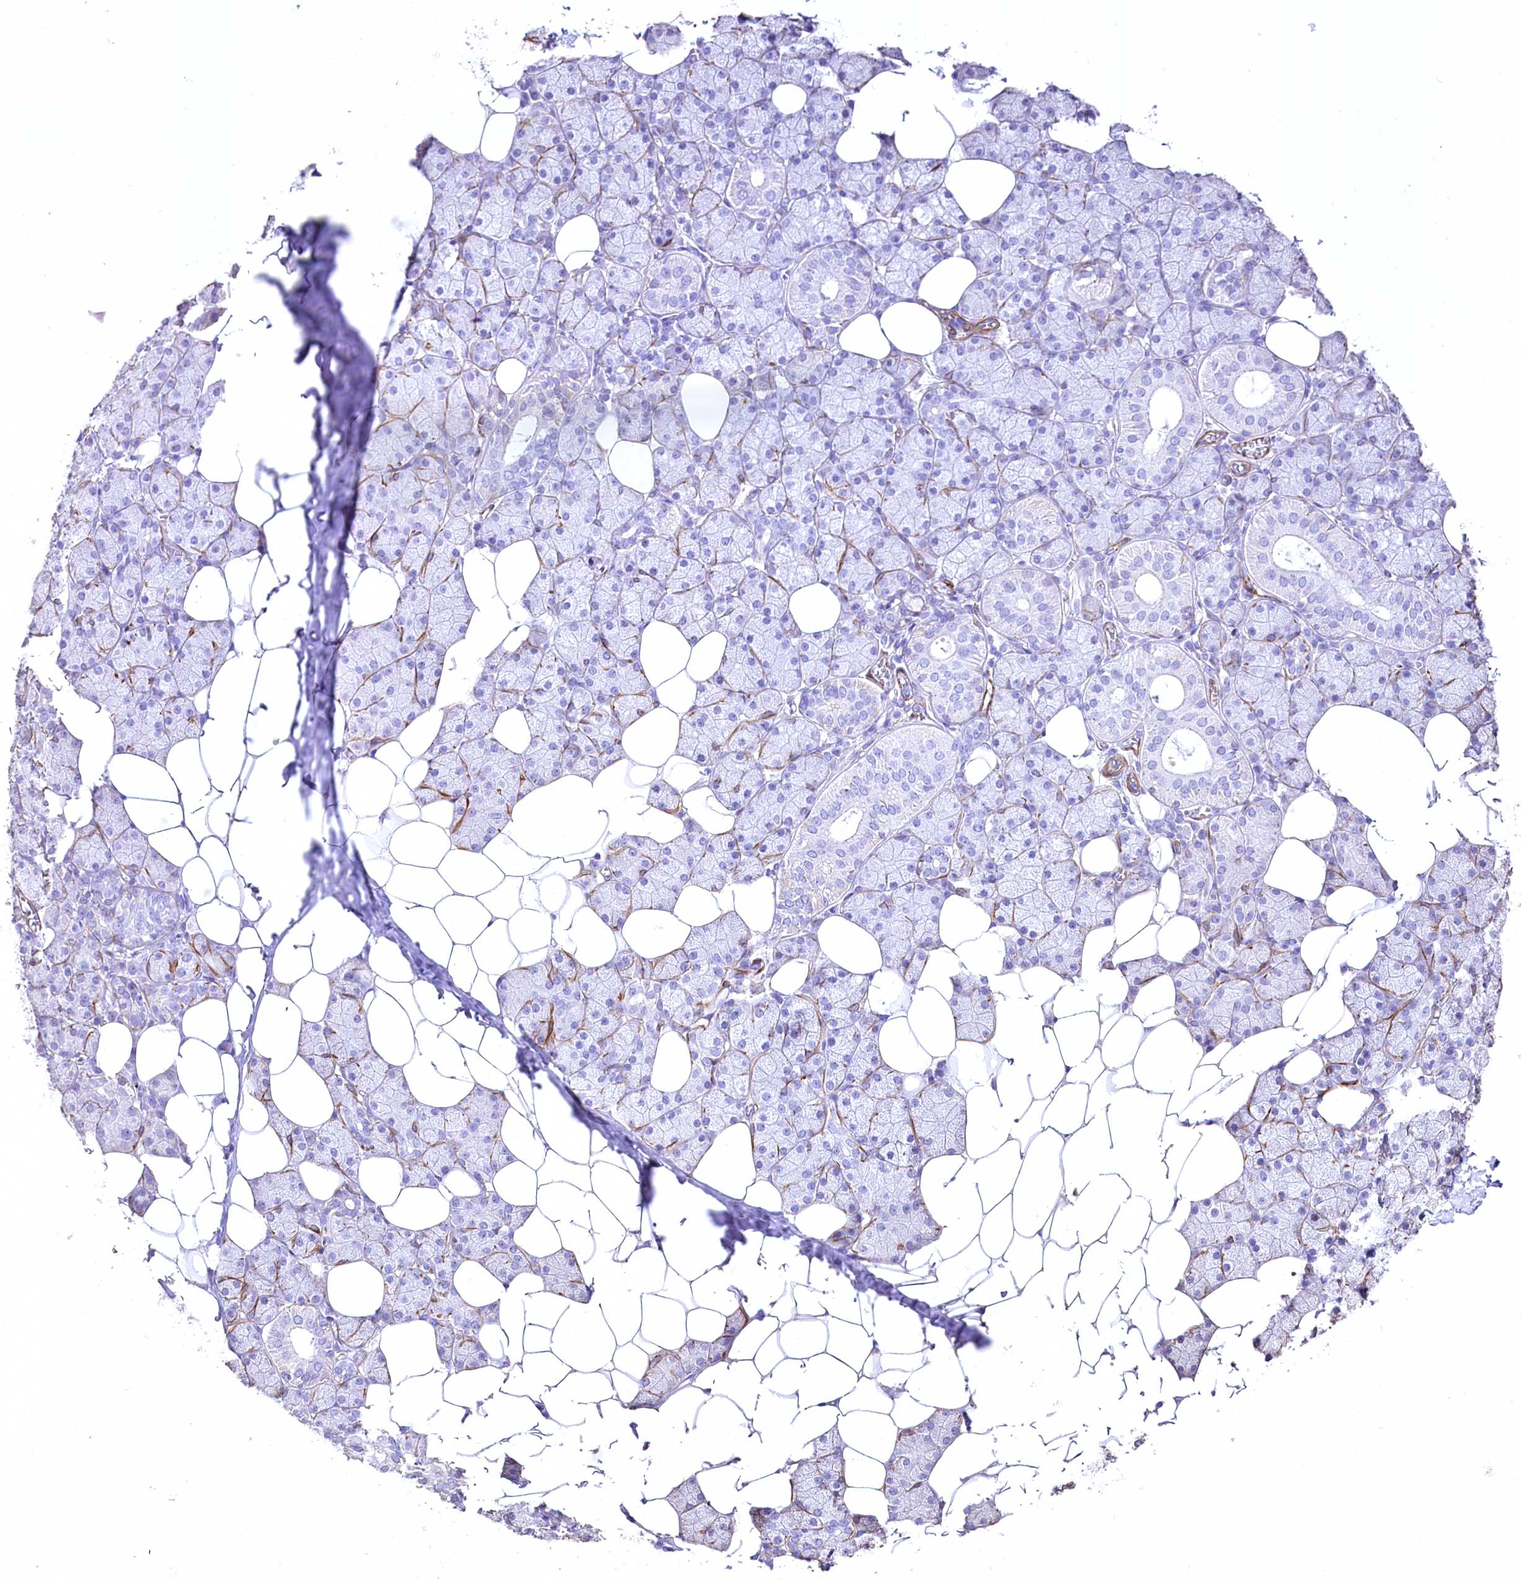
{"staining": {"intensity": "negative", "quantity": "none", "location": "none"}, "tissue": "salivary gland", "cell_type": "Glandular cells", "image_type": "normal", "snomed": [{"axis": "morphology", "description": "Normal tissue, NOS"}, {"axis": "topography", "description": "Salivary gland"}], "caption": "IHC photomicrograph of unremarkable salivary gland: human salivary gland stained with DAB reveals no significant protein staining in glandular cells.", "gene": "SYNPO2", "patient": {"sex": "female", "age": 33}}